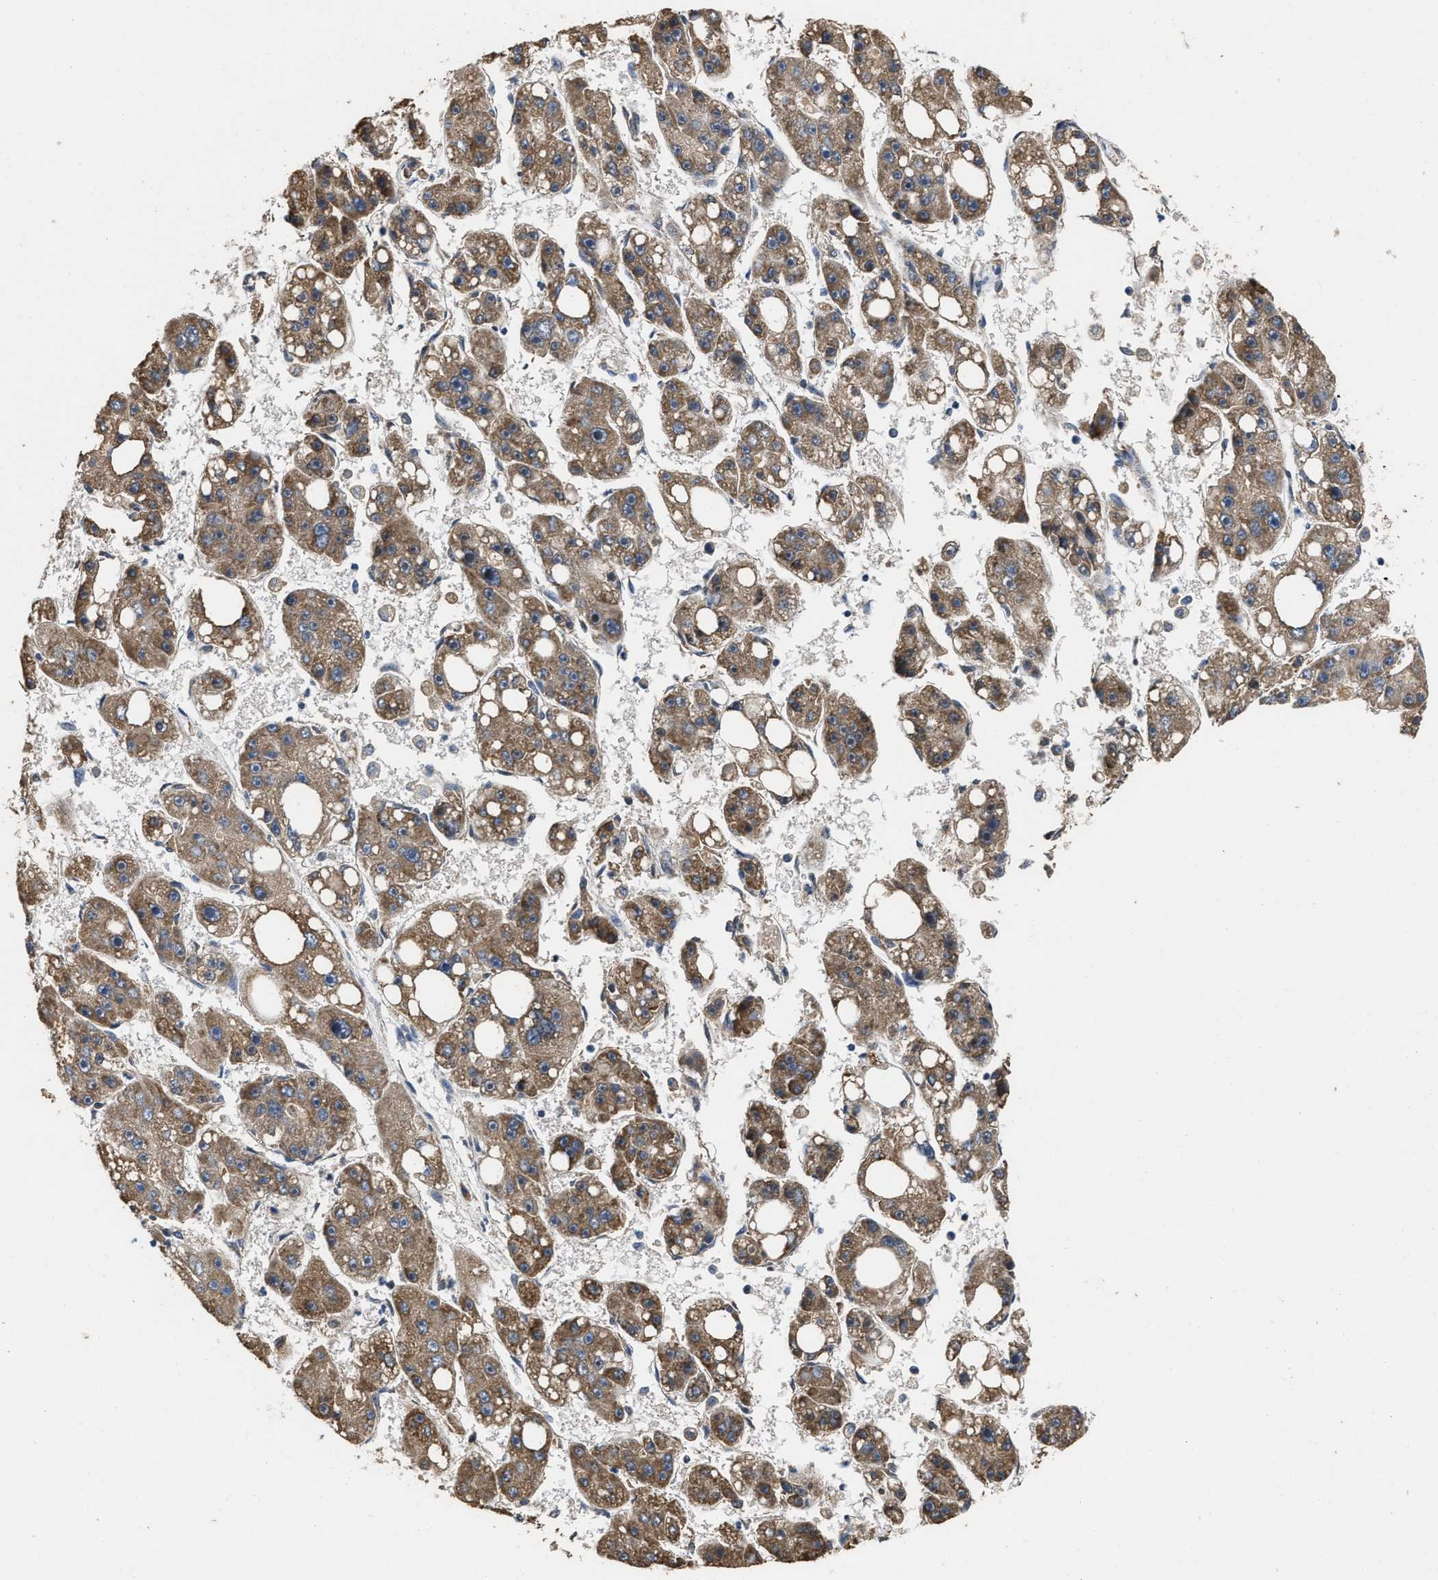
{"staining": {"intensity": "moderate", "quantity": ">75%", "location": "cytoplasmic/membranous"}, "tissue": "liver cancer", "cell_type": "Tumor cells", "image_type": "cancer", "snomed": [{"axis": "morphology", "description": "Carcinoma, Hepatocellular, NOS"}, {"axis": "topography", "description": "Liver"}], "caption": "About >75% of tumor cells in liver hepatocellular carcinoma exhibit moderate cytoplasmic/membranous protein expression as visualized by brown immunohistochemical staining.", "gene": "C3", "patient": {"sex": "female", "age": 61}}